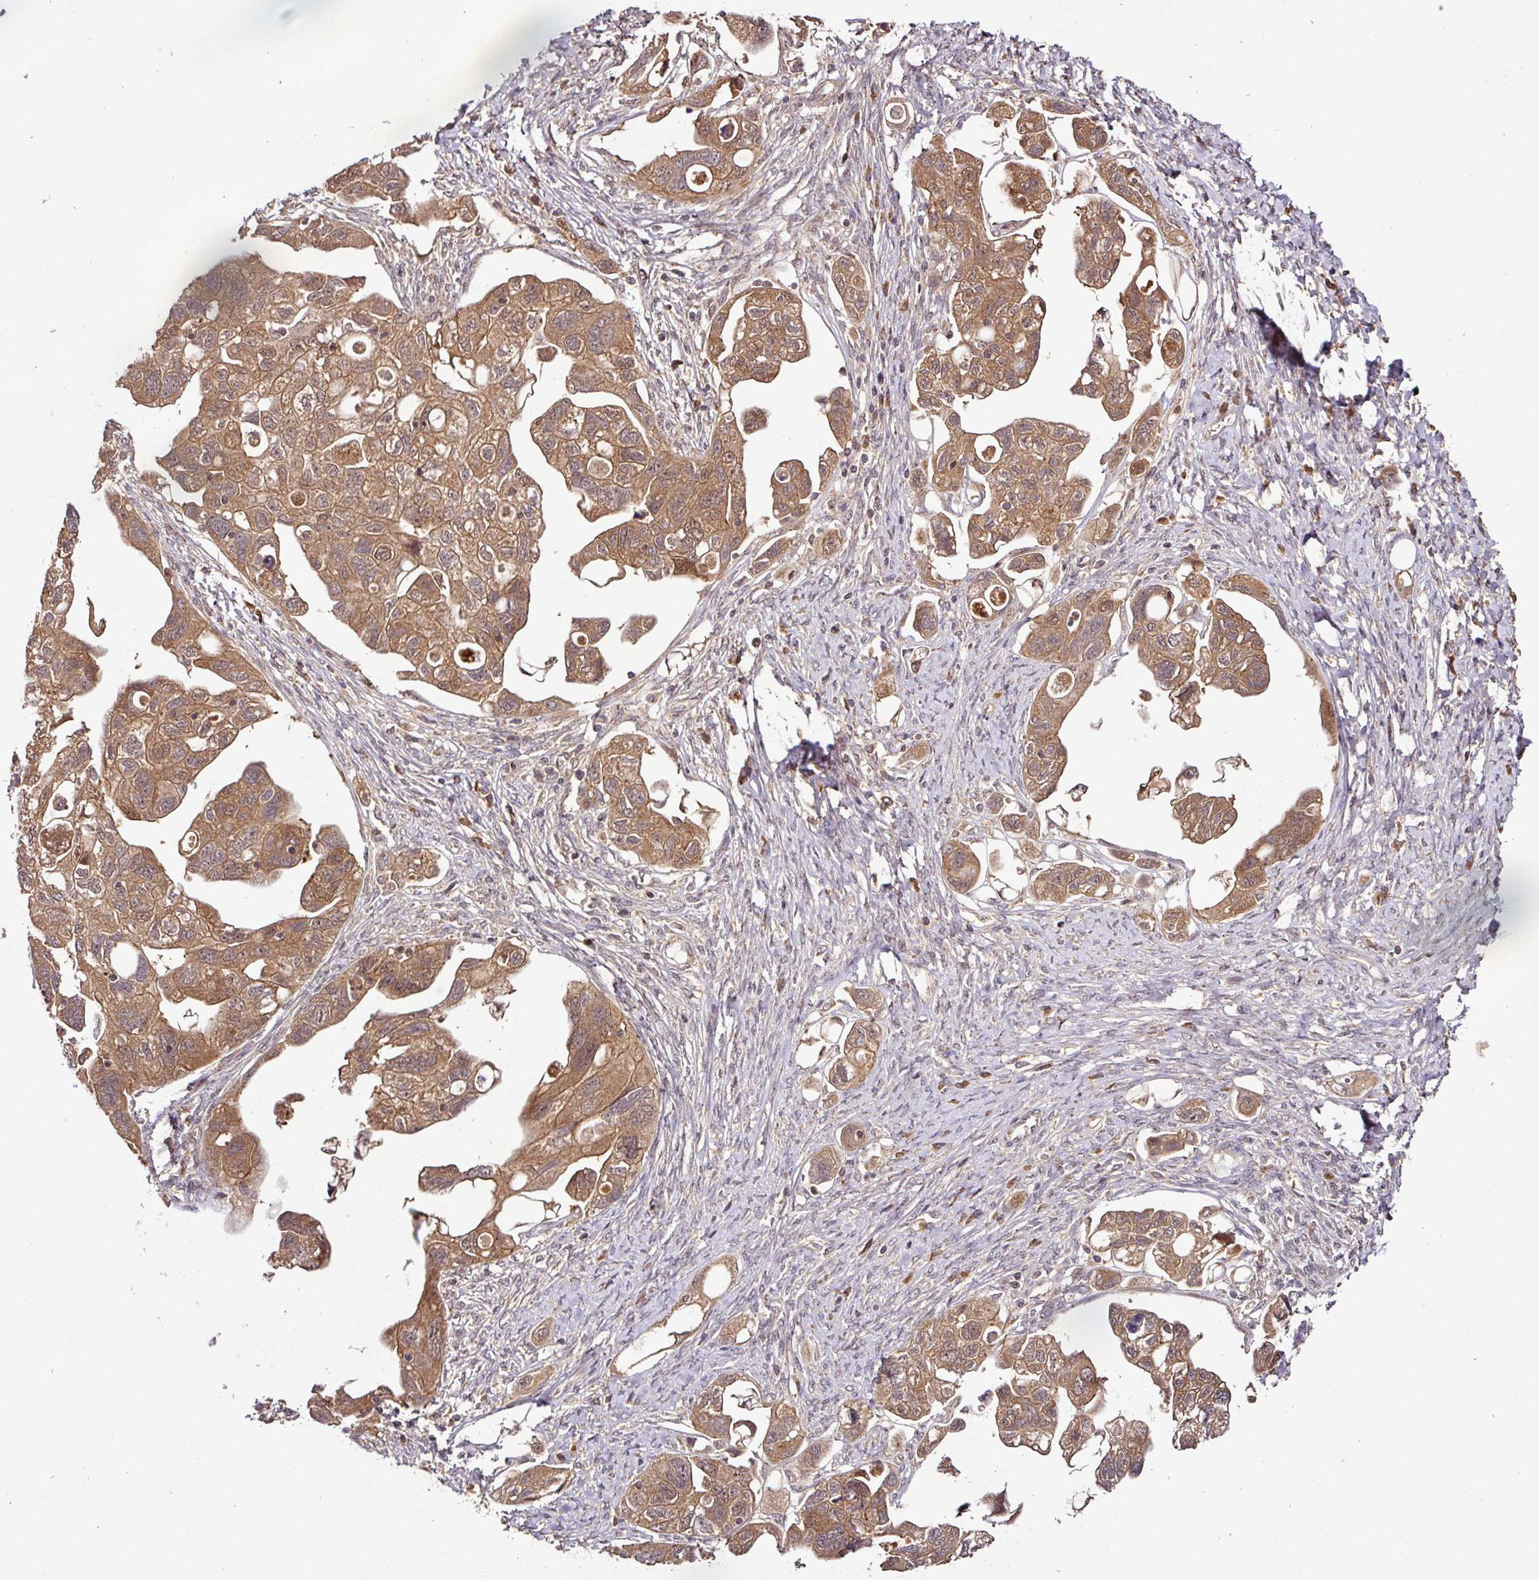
{"staining": {"intensity": "moderate", "quantity": ">75%", "location": "cytoplasmic/membranous,nuclear"}, "tissue": "ovarian cancer", "cell_type": "Tumor cells", "image_type": "cancer", "snomed": [{"axis": "morphology", "description": "Carcinoma, NOS"}, {"axis": "morphology", "description": "Cystadenocarcinoma, serous, NOS"}, {"axis": "topography", "description": "Ovary"}], "caption": "A histopathology image of carcinoma (ovarian) stained for a protein exhibits moderate cytoplasmic/membranous and nuclear brown staining in tumor cells. The protein of interest is shown in brown color, while the nuclei are stained blue.", "gene": "FAIM", "patient": {"sex": "female", "age": 69}}